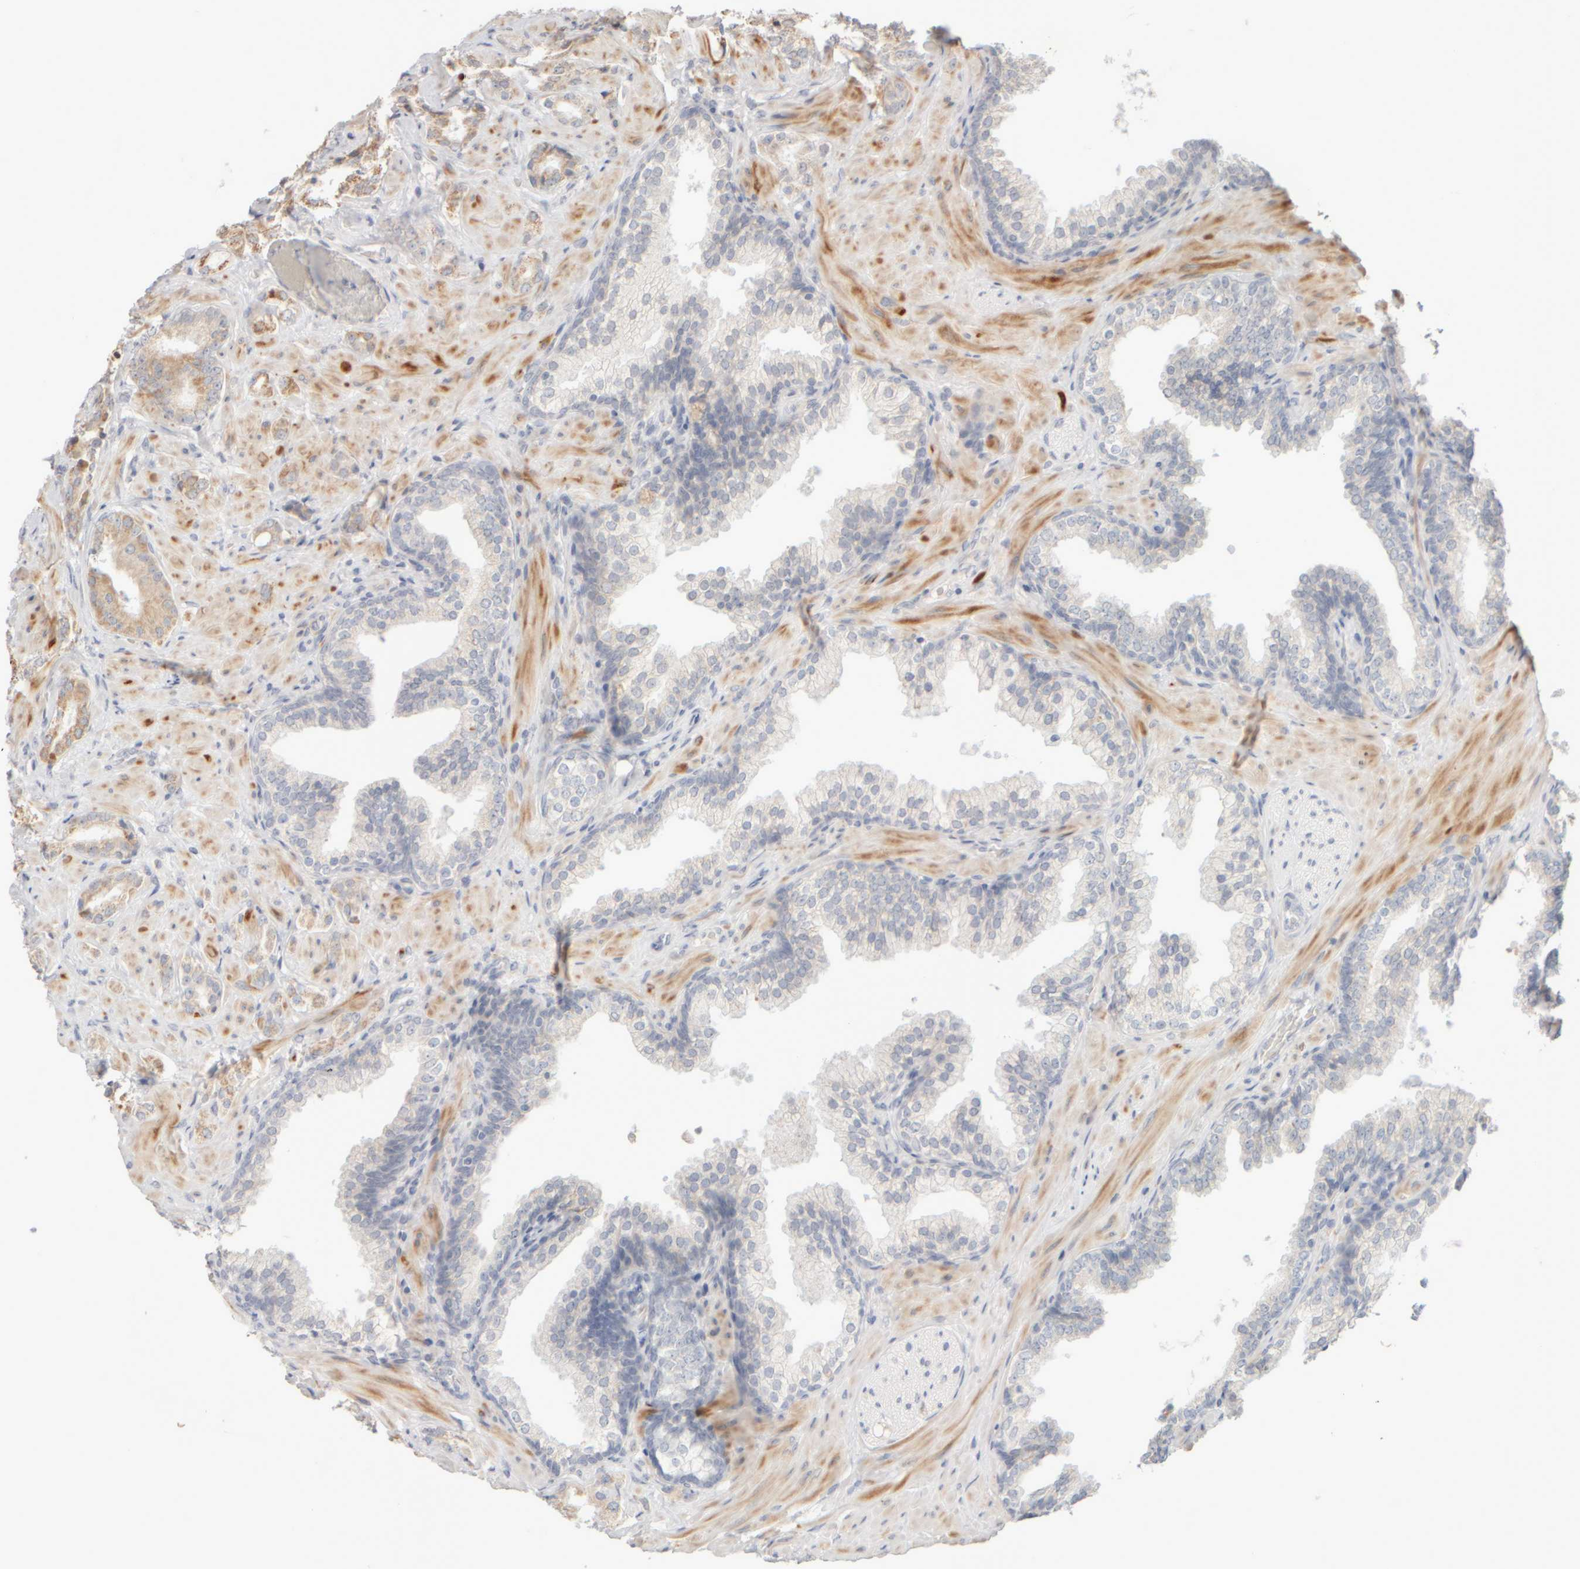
{"staining": {"intensity": "weak", "quantity": "25%-75%", "location": "cytoplasmic/membranous"}, "tissue": "prostate cancer", "cell_type": "Tumor cells", "image_type": "cancer", "snomed": [{"axis": "morphology", "description": "Adenocarcinoma, High grade"}, {"axis": "topography", "description": "Prostate"}], "caption": "An immunohistochemistry (IHC) micrograph of tumor tissue is shown. Protein staining in brown highlights weak cytoplasmic/membranous positivity in prostate adenocarcinoma (high-grade) within tumor cells. The staining was performed using DAB (3,3'-diaminobenzidine) to visualize the protein expression in brown, while the nuclei were stained in blue with hematoxylin (Magnification: 20x).", "gene": "ZNF112", "patient": {"sex": "male", "age": 64}}